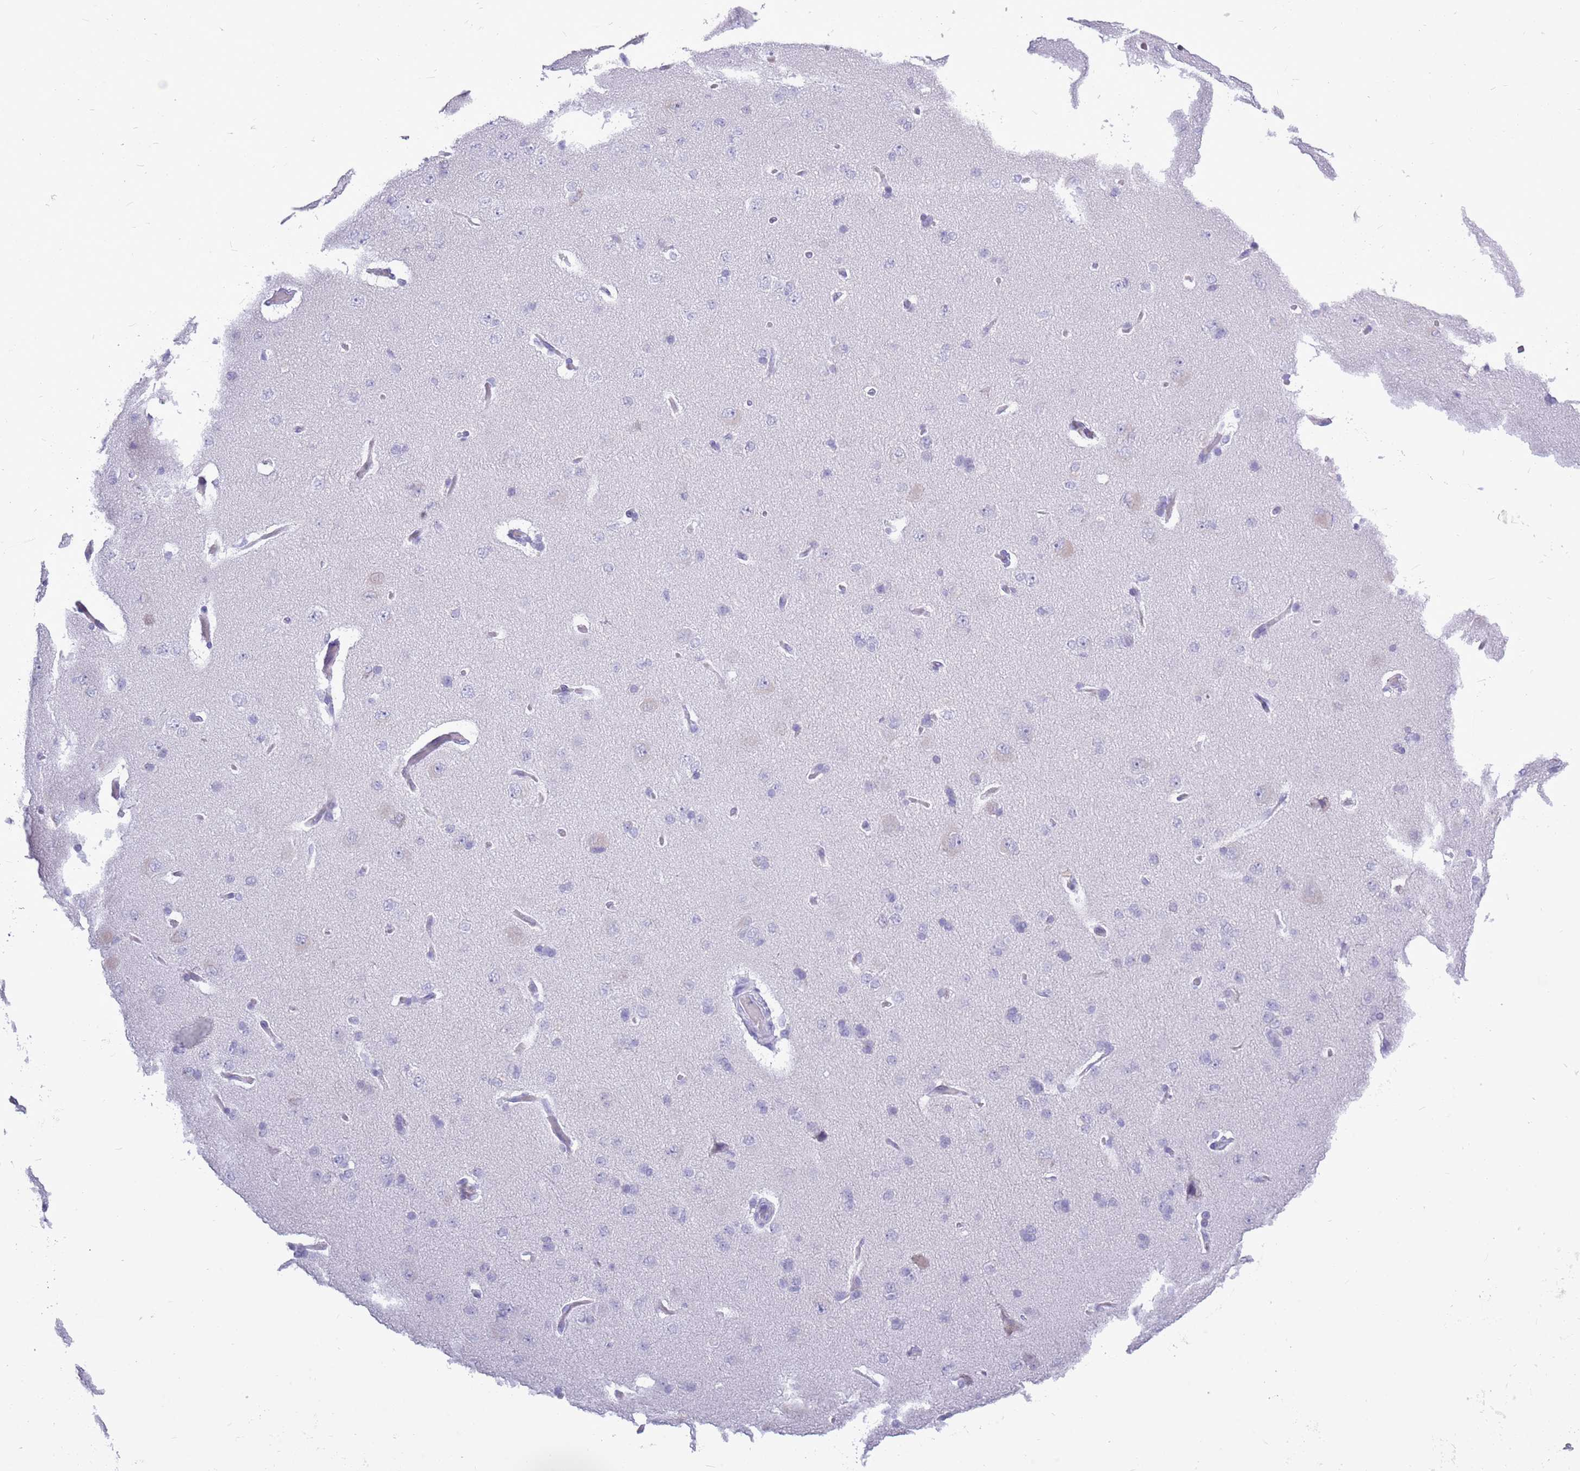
{"staining": {"intensity": "negative", "quantity": "none", "location": "none"}, "tissue": "cerebral cortex", "cell_type": "Endothelial cells", "image_type": "normal", "snomed": [{"axis": "morphology", "description": "Normal tissue, NOS"}, {"axis": "topography", "description": "Cerebral cortex"}], "caption": "Immunohistochemistry (IHC) of benign human cerebral cortex demonstrates no staining in endothelial cells. The staining was performed using DAB to visualize the protein expression in brown, while the nuclei were stained in blue with hematoxylin (Magnification: 20x).", "gene": "ZNF425", "patient": {"sex": "male", "age": 62}}